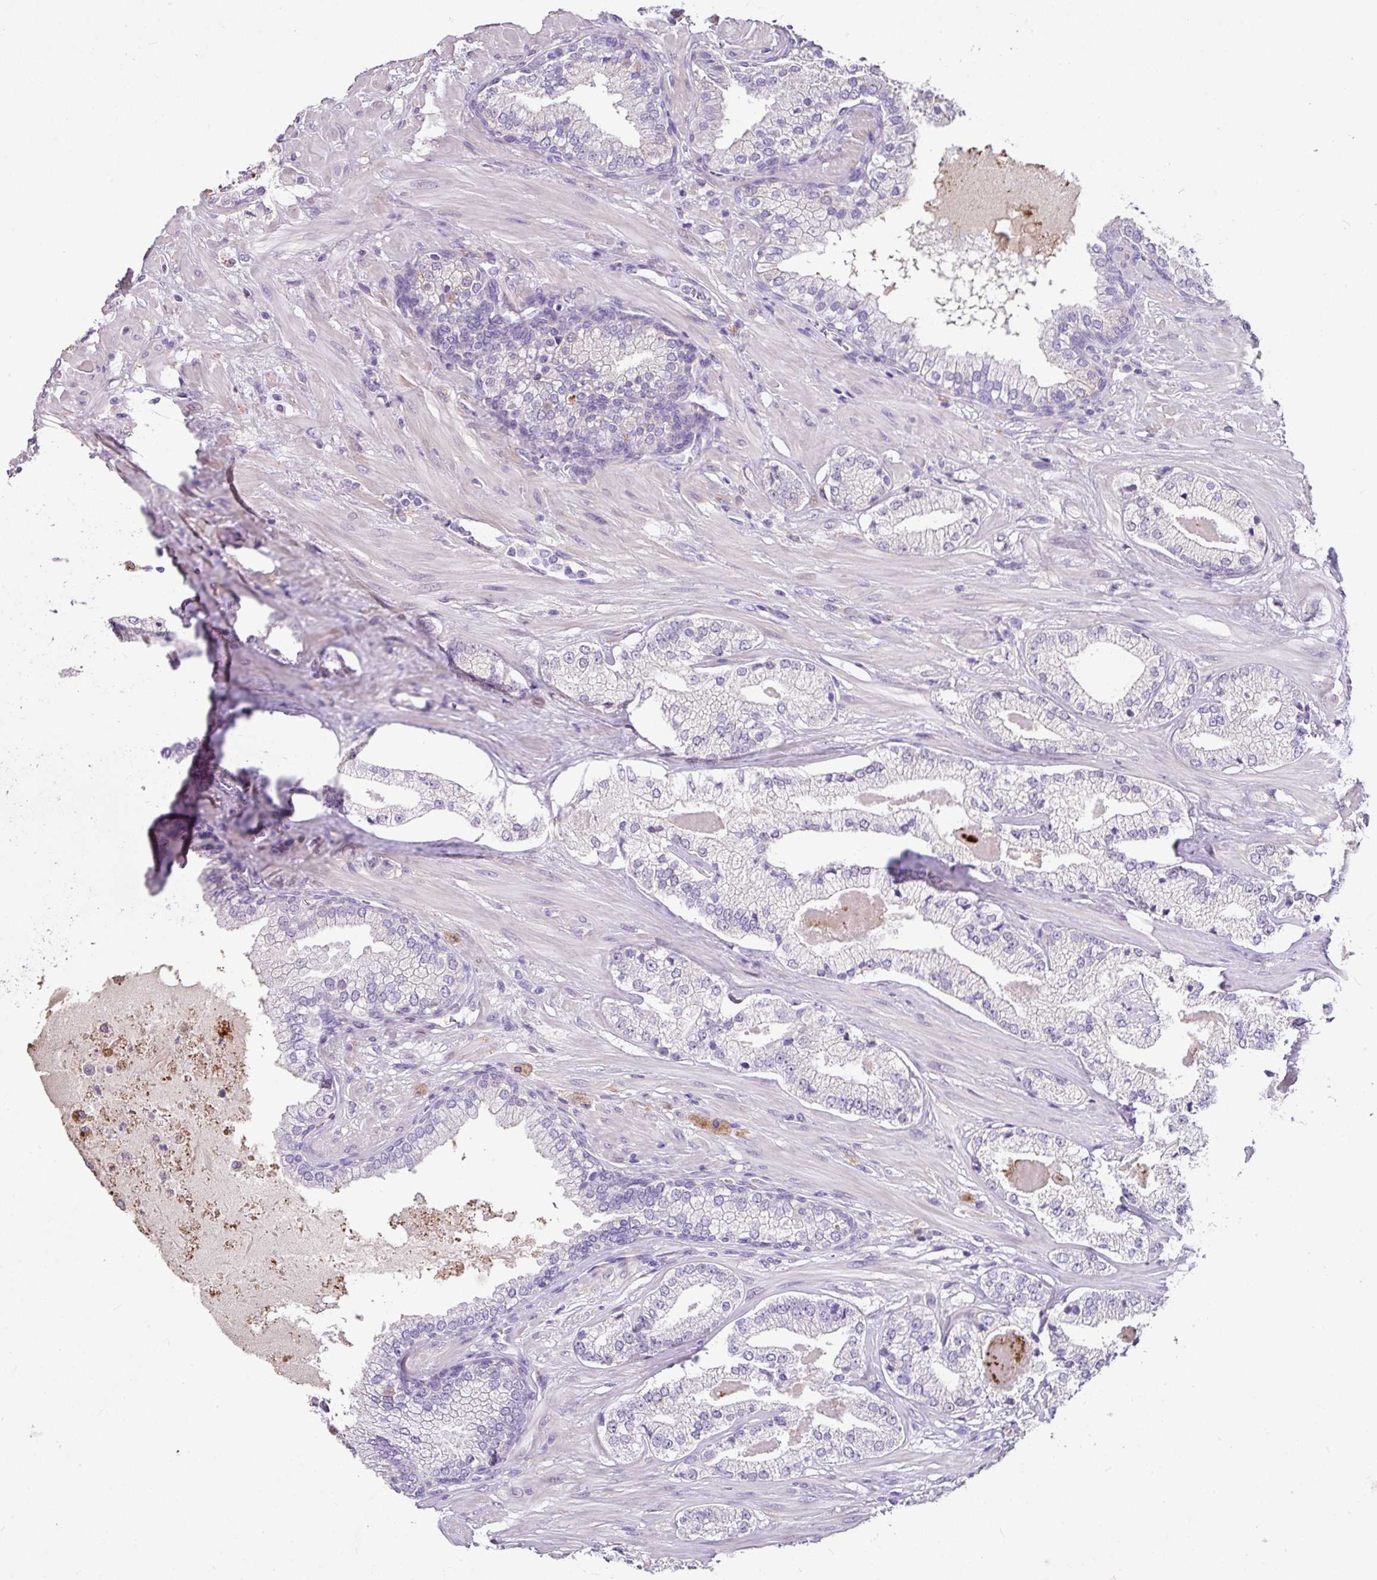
{"staining": {"intensity": "negative", "quantity": "none", "location": "none"}, "tissue": "prostate cancer", "cell_type": "Tumor cells", "image_type": "cancer", "snomed": [{"axis": "morphology", "description": "Adenocarcinoma, High grade"}, {"axis": "topography", "description": "Prostate"}], "caption": "Immunohistochemical staining of human prostate cancer displays no significant positivity in tumor cells.", "gene": "ZG16", "patient": {"sex": "male", "age": 55}}